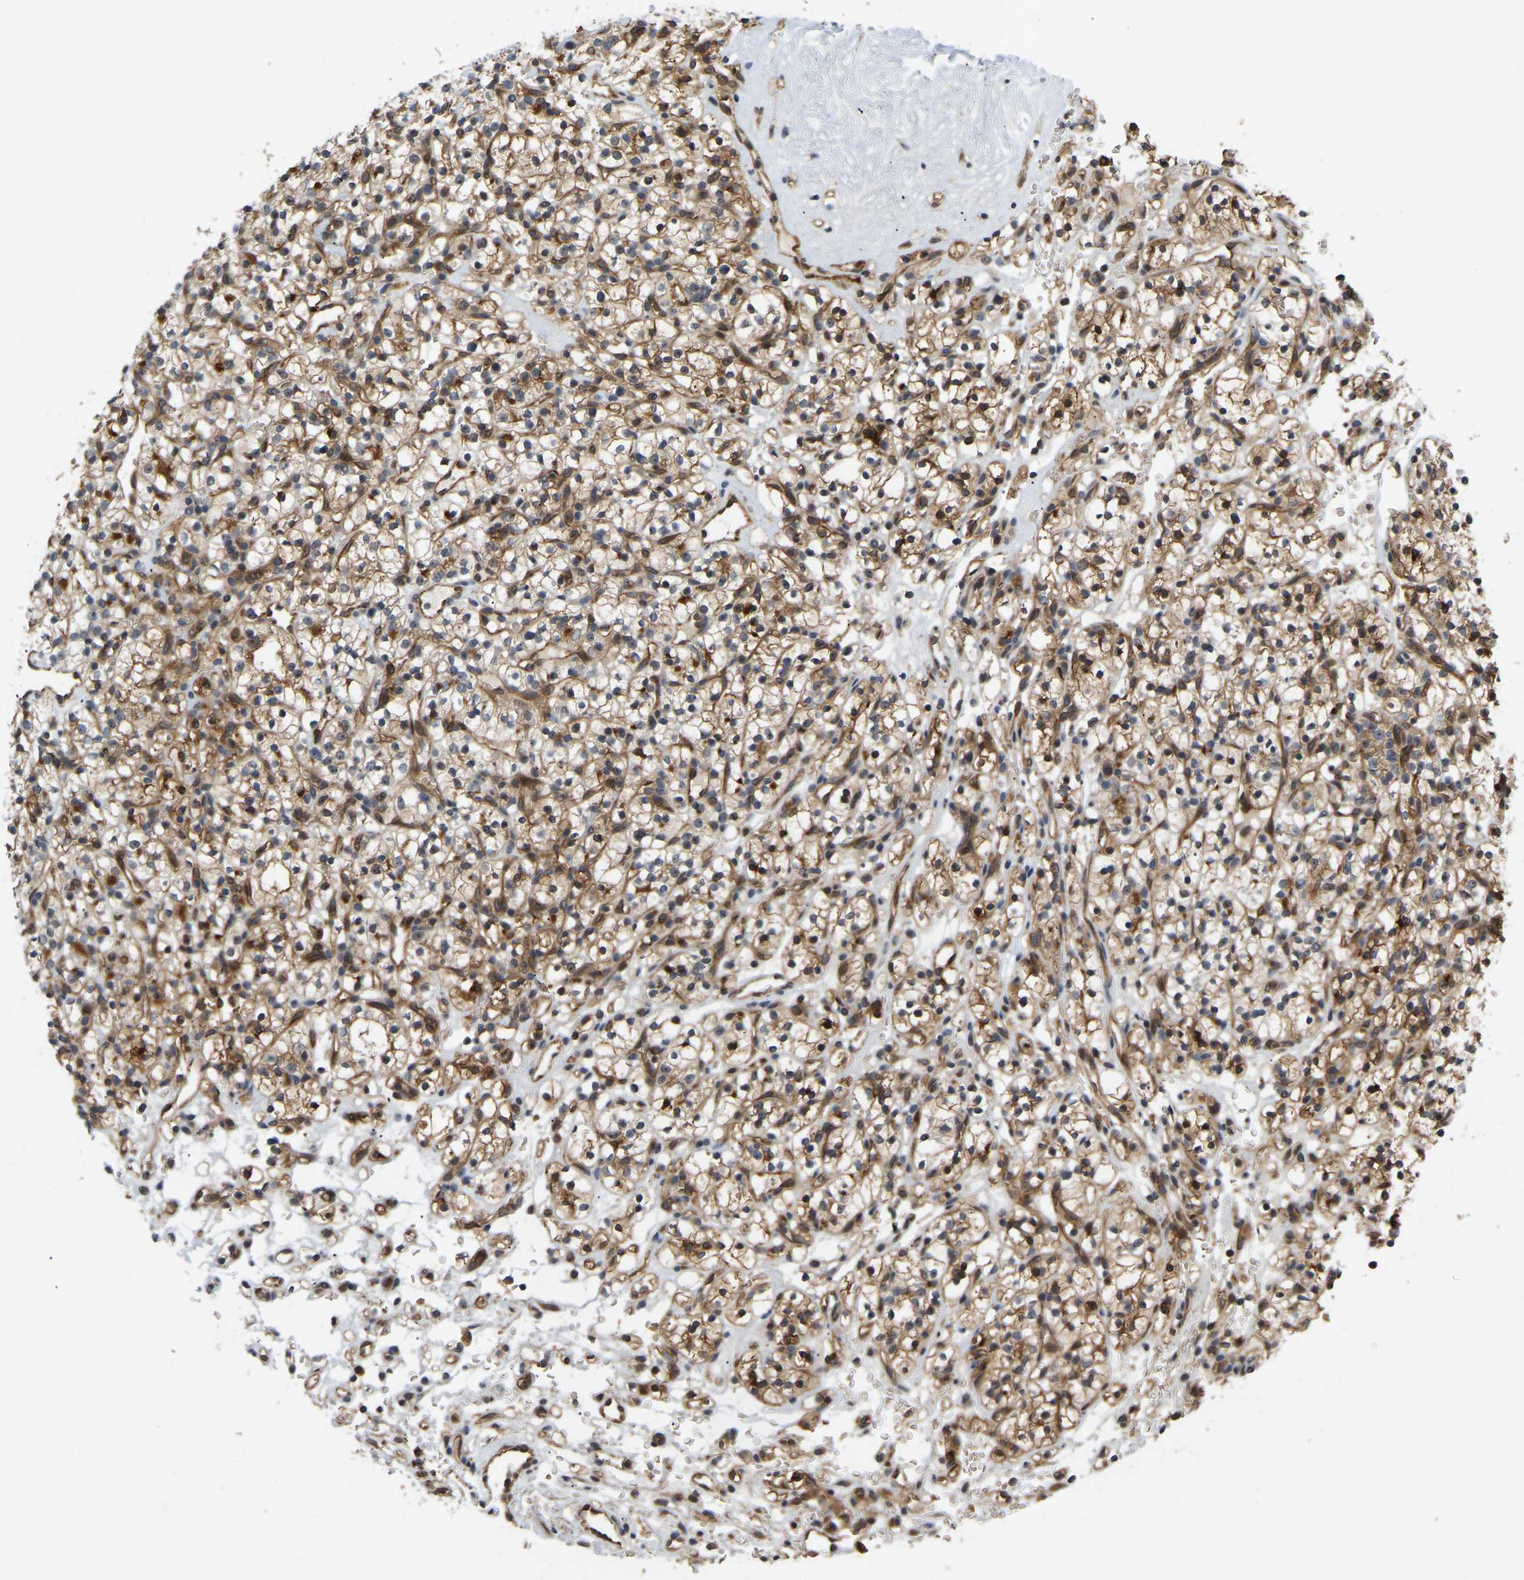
{"staining": {"intensity": "moderate", "quantity": ">75%", "location": "cytoplasmic/membranous"}, "tissue": "renal cancer", "cell_type": "Tumor cells", "image_type": "cancer", "snomed": [{"axis": "morphology", "description": "Adenocarcinoma, NOS"}, {"axis": "topography", "description": "Kidney"}], "caption": "A micrograph showing moderate cytoplasmic/membranous positivity in about >75% of tumor cells in renal adenocarcinoma, as visualized by brown immunohistochemical staining.", "gene": "LIMK2", "patient": {"sex": "female", "age": 57}}